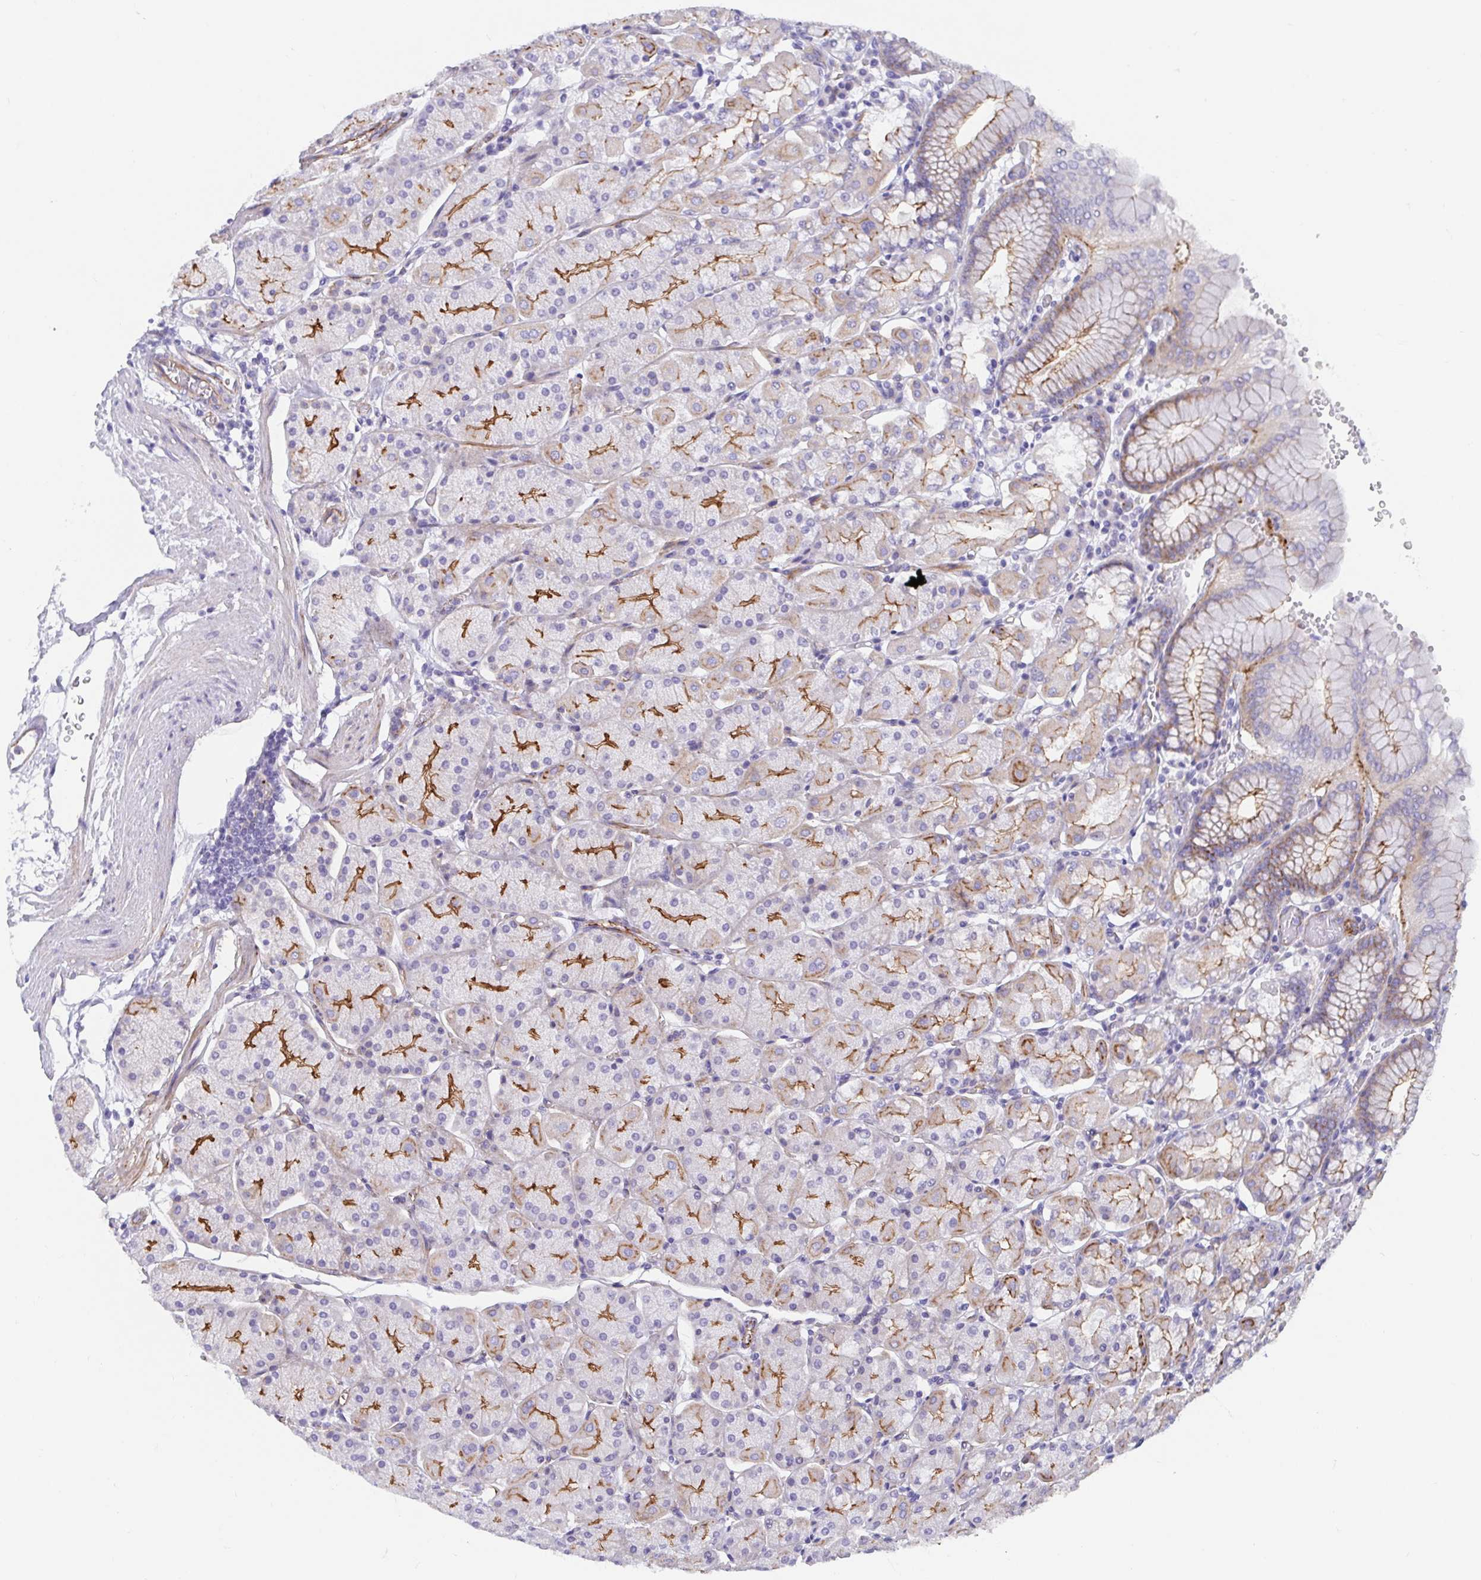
{"staining": {"intensity": "moderate", "quantity": "25%-75%", "location": "cytoplasmic/membranous"}, "tissue": "stomach", "cell_type": "Glandular cells", "image_type": "normal", "snomed": [{"axis": "morphology", "description": "Normal tissue, NOS"}, {"axis": "topography", "description": "Stomach, upper"}, {"axis": "topography", "description": "Stomach"}], "caption": "Immunohistochemical staining of unremarkable stomach demonstrates moderate cytoplasmic/membranous protein expression in about 25%-75% of glandular cells.", "gene": "TRAM2", "patient": {"sex": "male", "age": 76}}